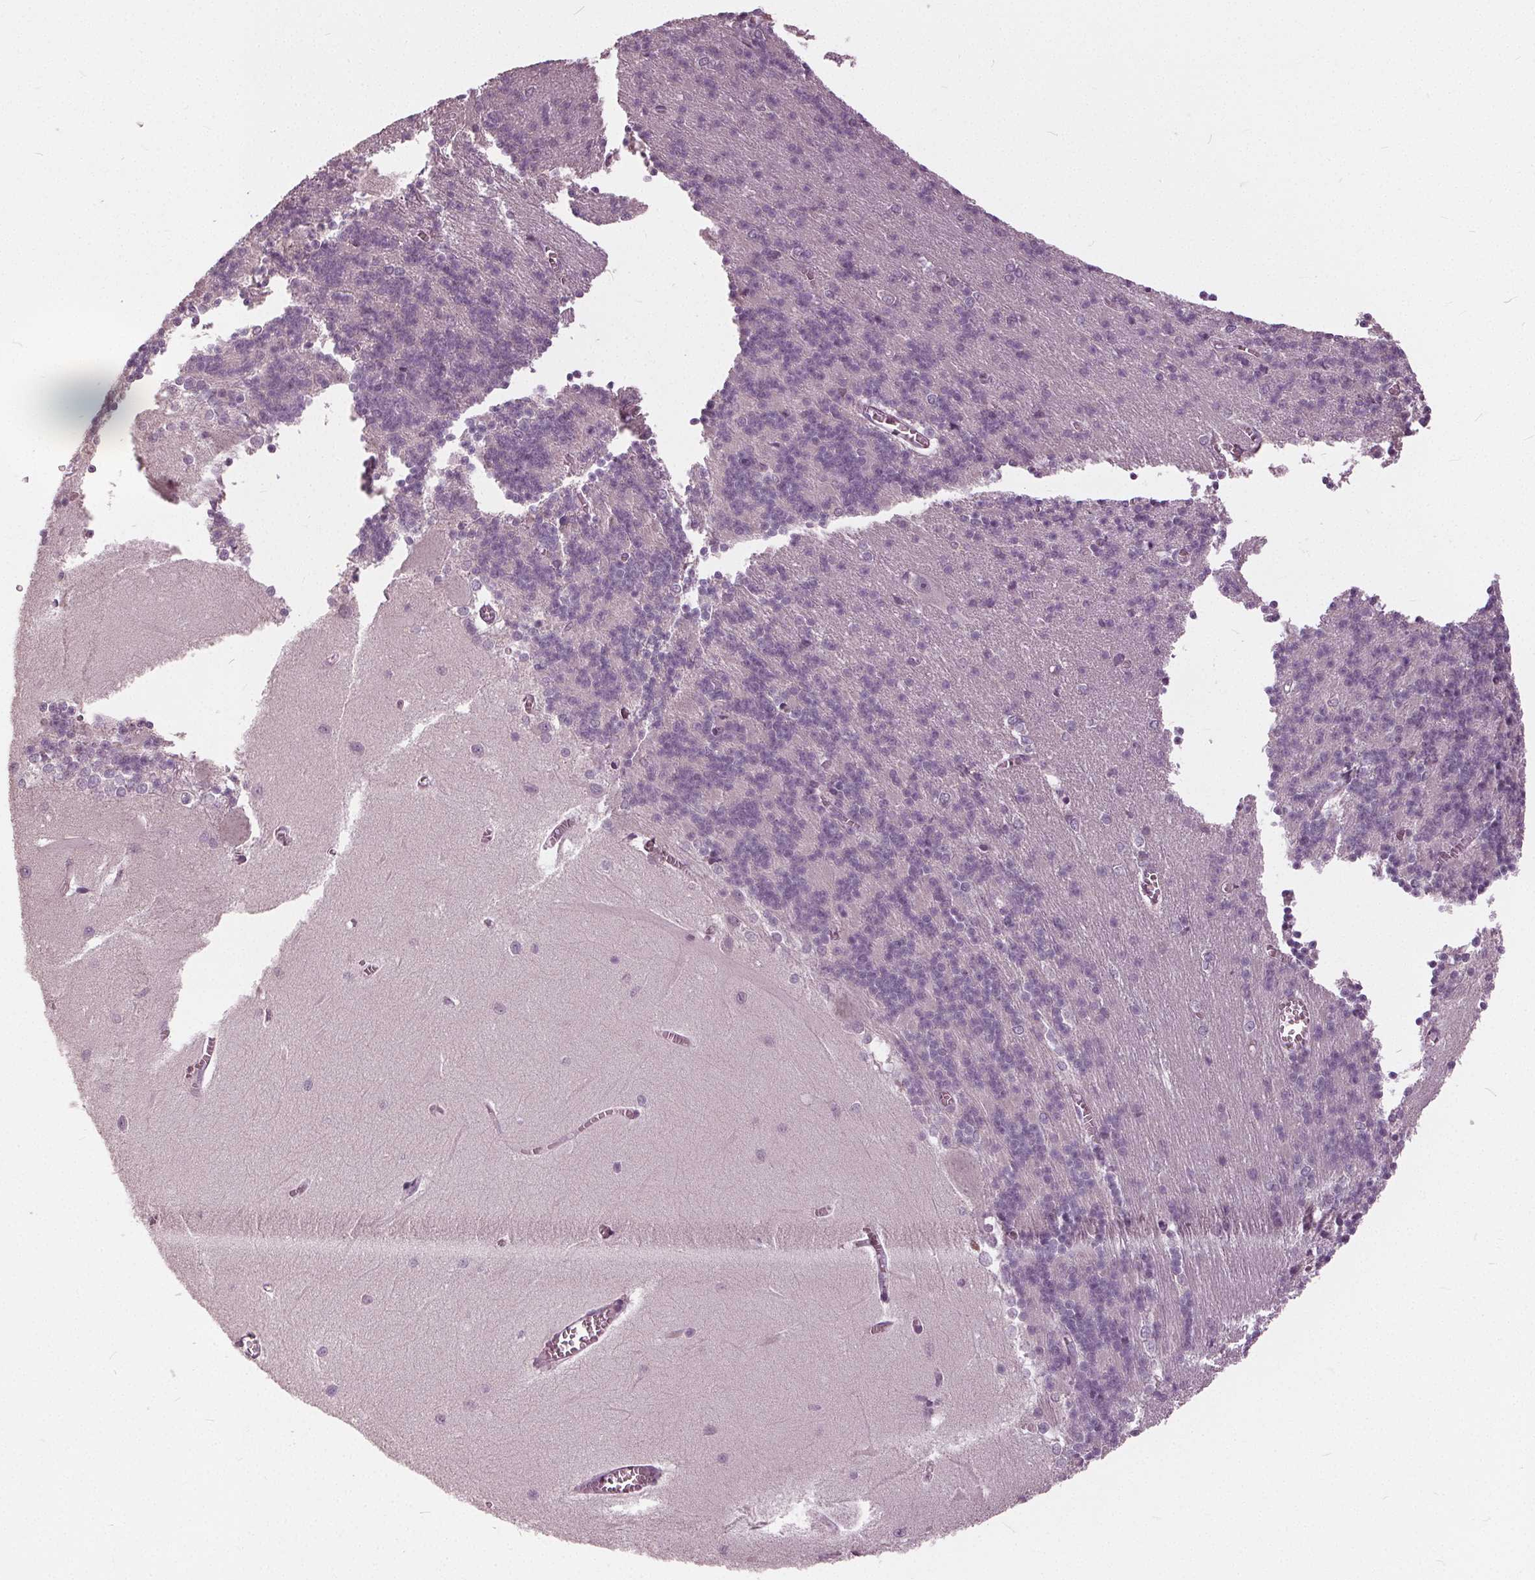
{"staining": {"intensity": "negative", "quantity": "none", "location": "none"}, "tissue": "cerebellum", "cell_type": "Cells in granular layer", "image_type": "normal", "snomed": [{"axis": "morphology", "description": "Normal tissue, NOS"}, {"axis": "topography", "description": "Cerebellum"}], "caption": "Protein analysis of benign cerebellum displays no significant expression in cells in granular layer.", "gene": "KLK13", "patient": {"sex": "male", "age": 37}}